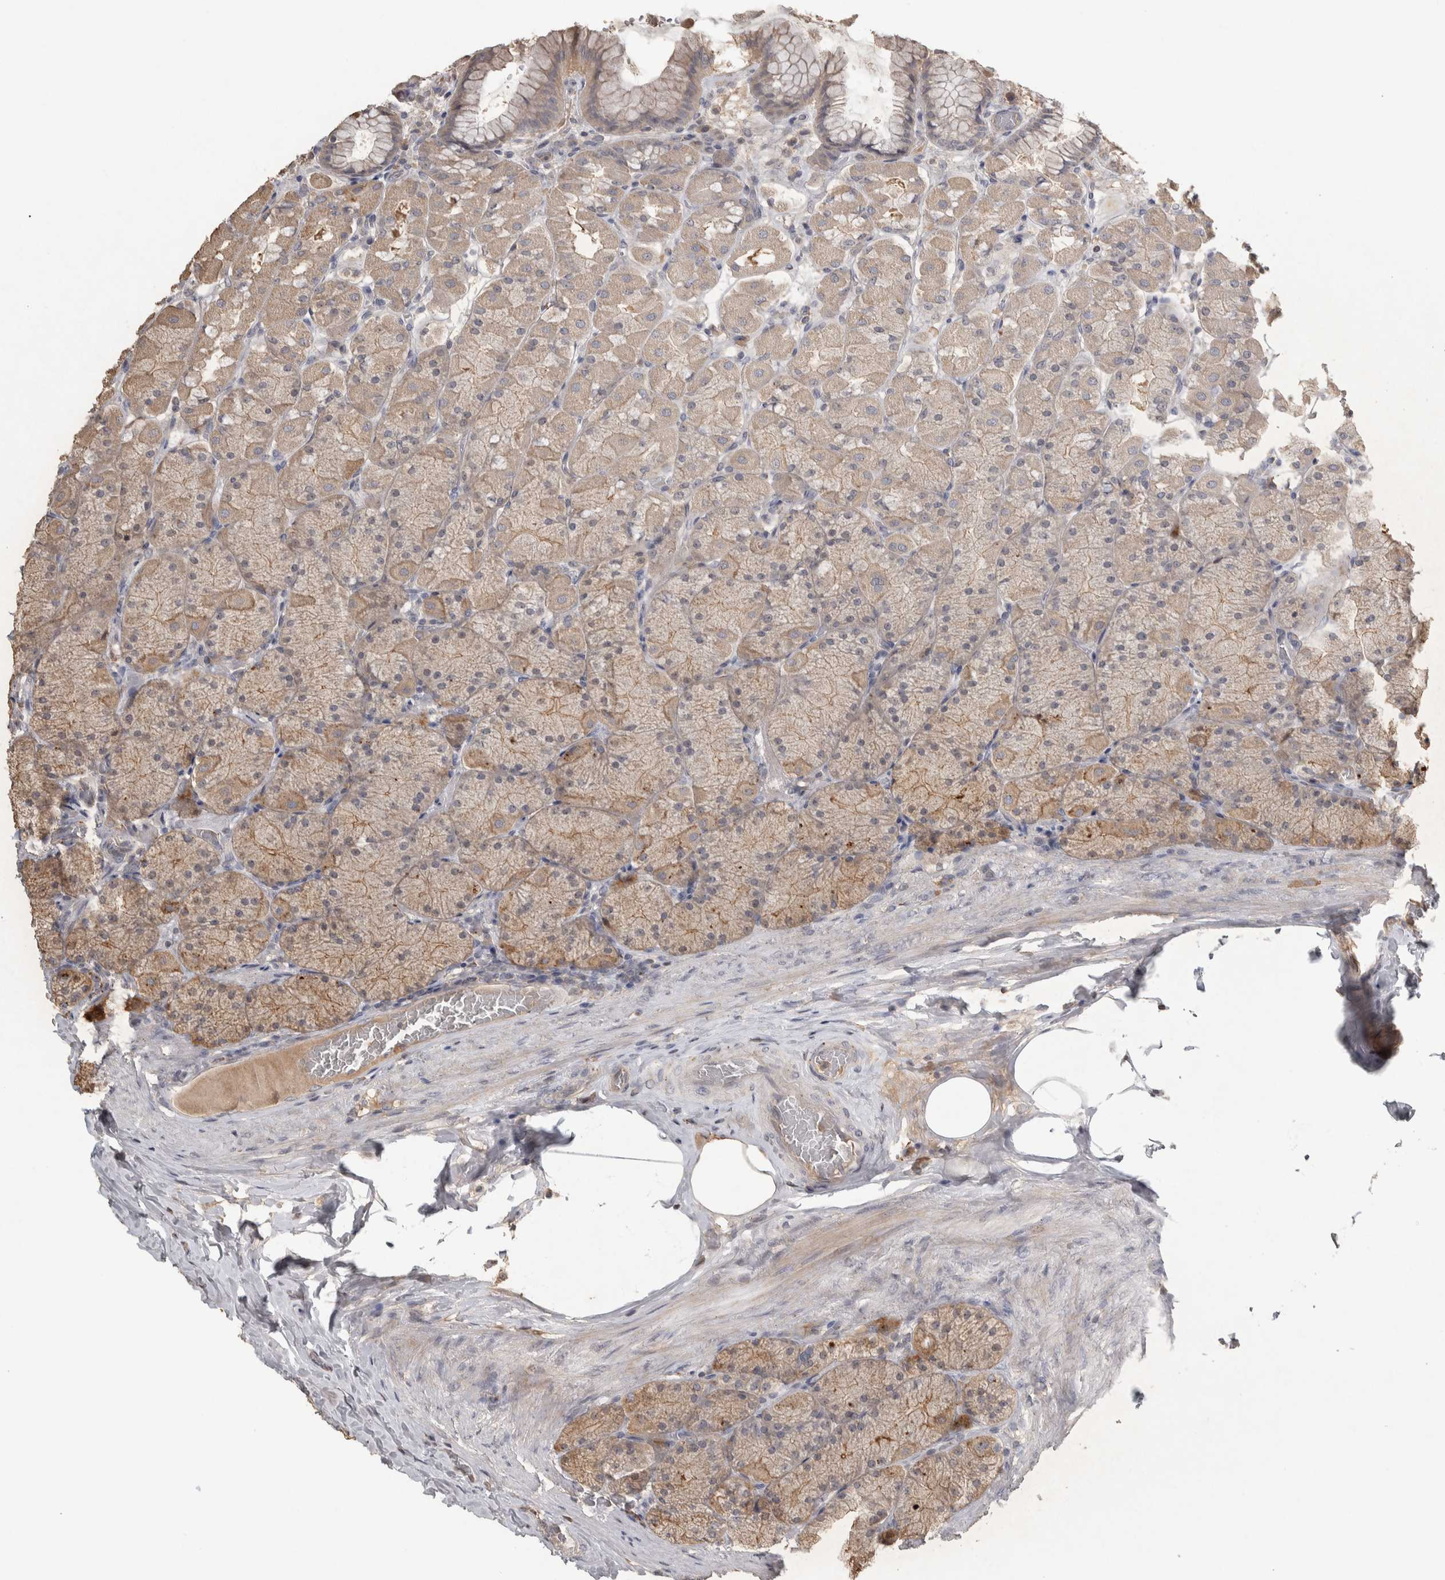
{"staining": {"intensity": "weak", "quantity": ">75%", "location": "cytoplasmic/membranous"}, "tissue": "stomach", "cell_type": "Glandular cells", "image_type": "normal", "snomed": [{"axis": "morphology", "description": "Normal tissue, NOS"}, {"axis": "topography", "description": "Stomach, upper"}], "caption": "Immunohistochemical staining of benign human stomach exhibits low levels of weak cytoplasmic/membranous expression in approximately >75% of glandular cells.", "gene": "EIF3H", "patient": {"sex": "female", "age": 56}}